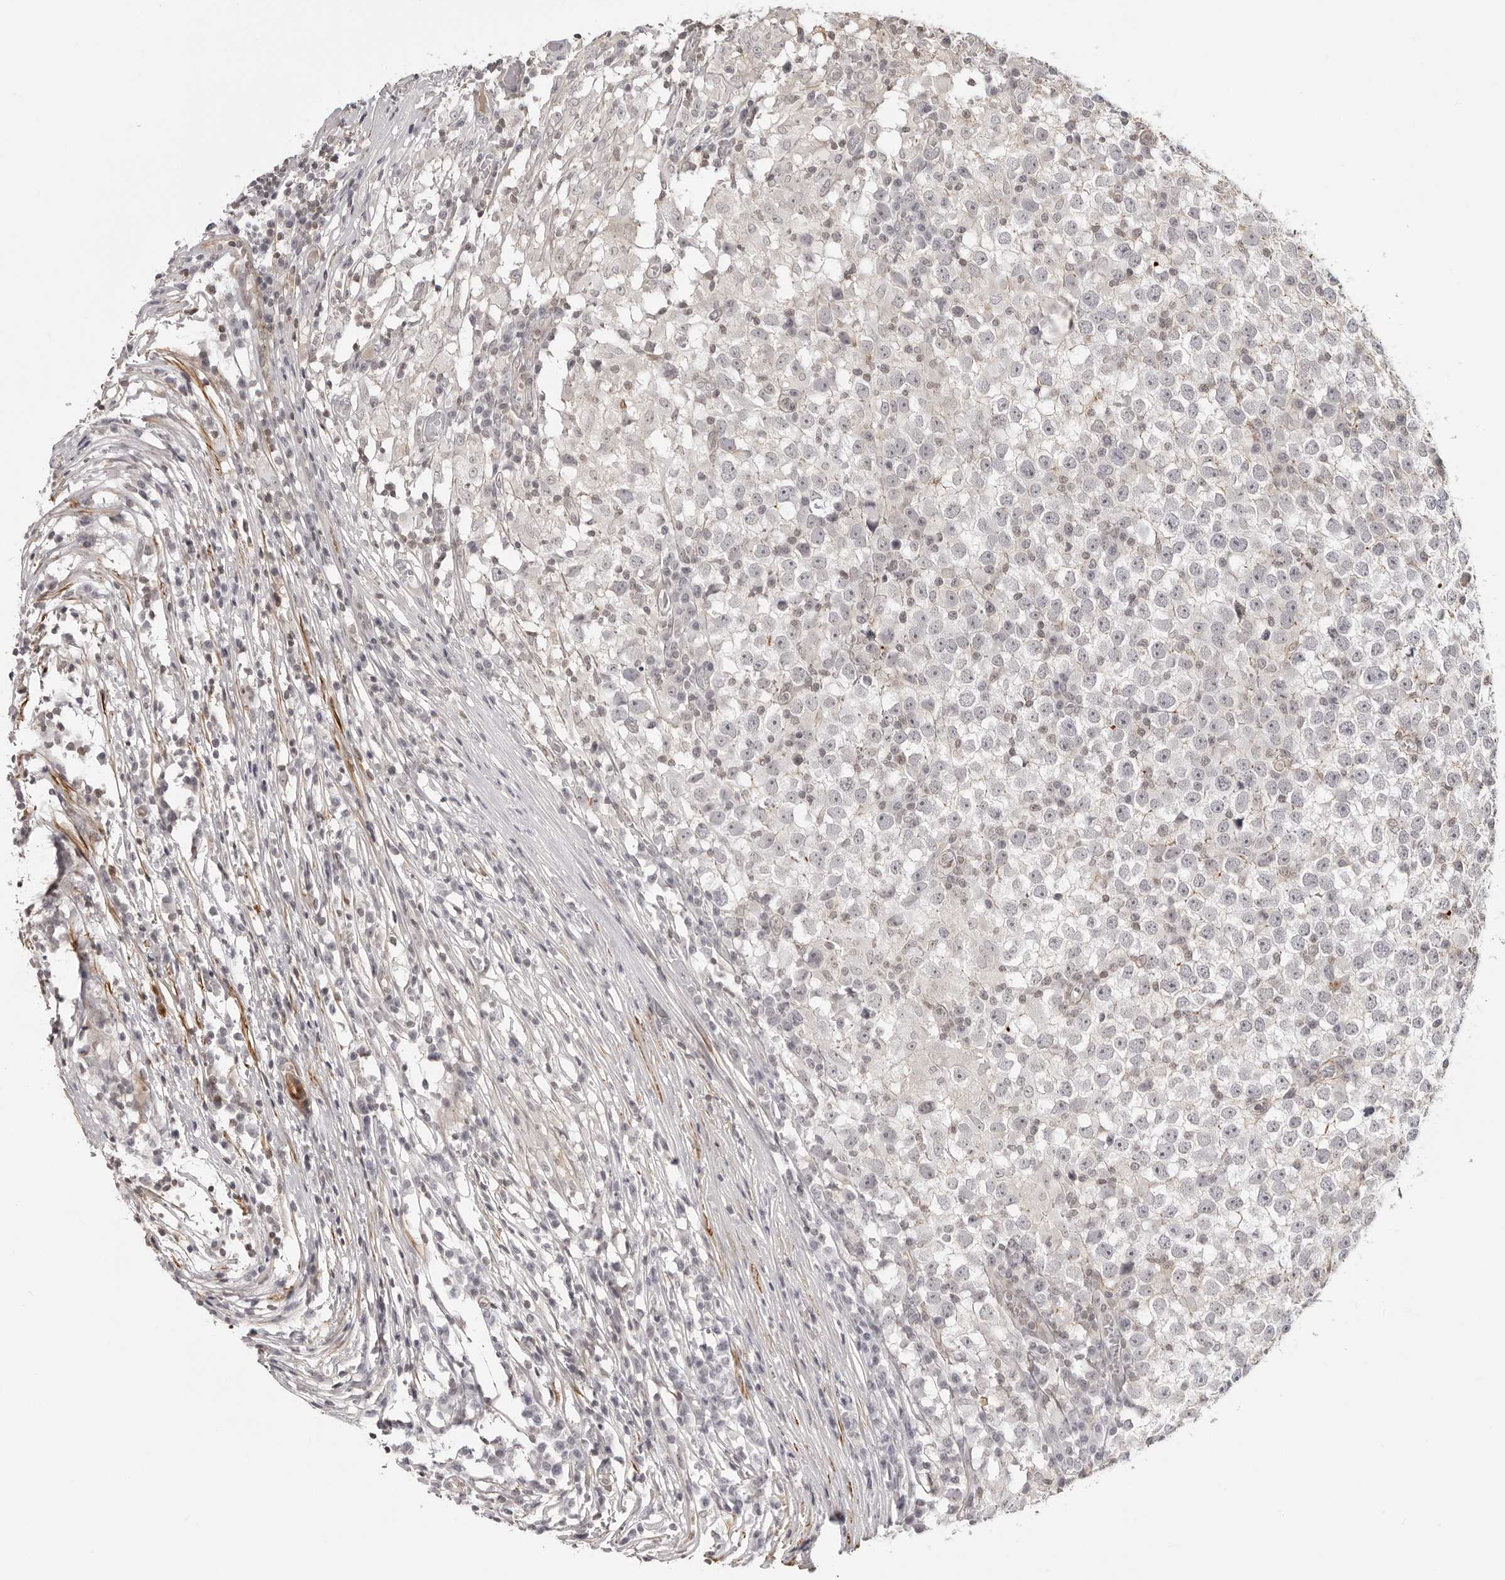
{"staining": {"intensity": "negative", "quantity": "none", "location": "none"}, "tissue": "testis cancer", "cell_type": "Tumor cells", "image_type": "cancer", "snomed": [{"axis": "morphology", "description": "Seminoma, NOS"}, {"axis": "topography", "description": "Testis"}], "caption": "High magnification brightfield microscopy of testis cancer stained with DAB (brown) and counterstained with hematoxylin (blue): tumor cells show no significant staining.", "gene": "UNK", "patient": {"sex": "male", "age": 65}}